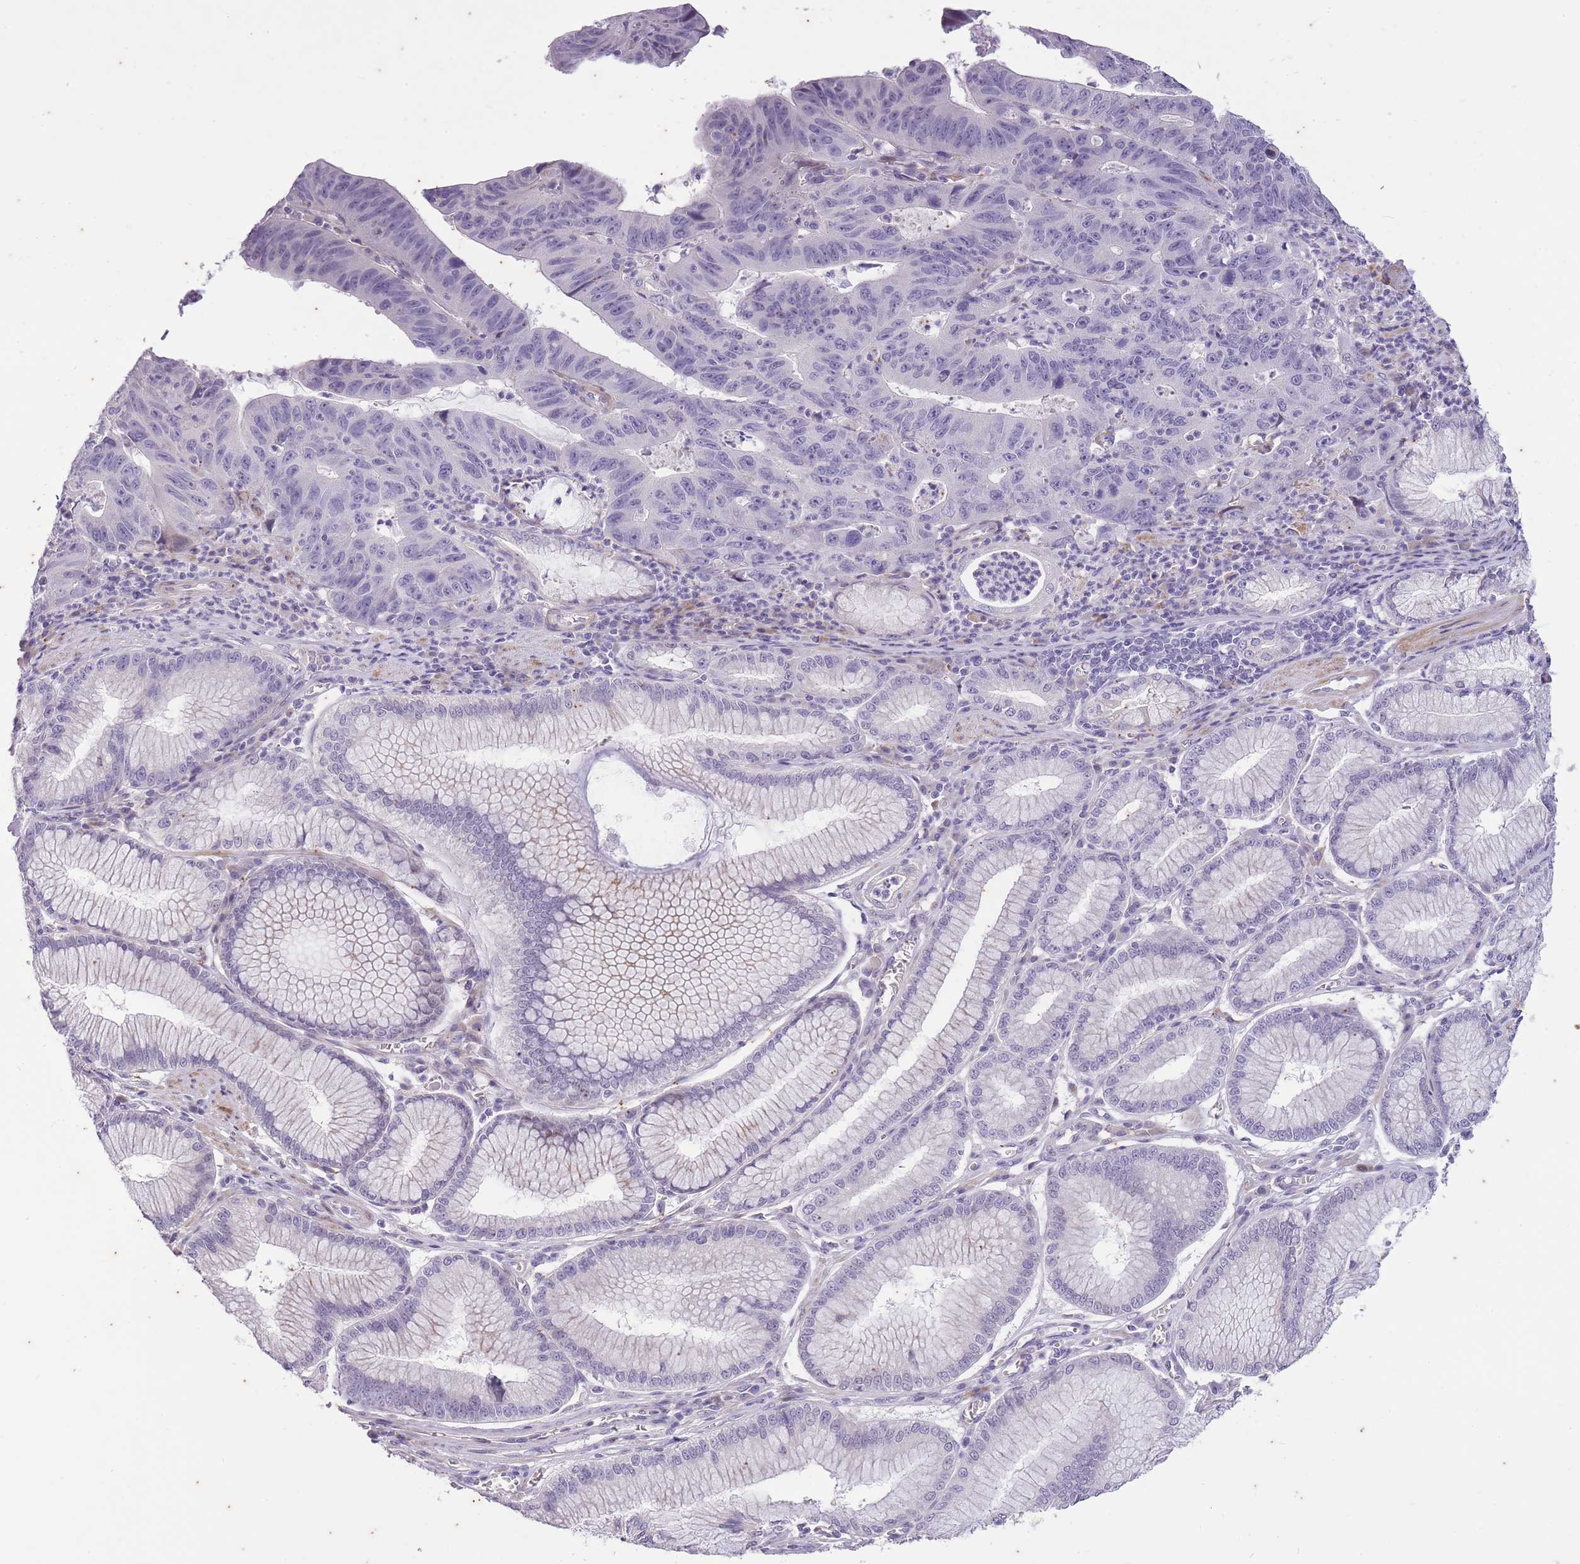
{"staining": {"intensity": "negative", "quantity": "none", "location": "none"}, "tissue": "stomach cancer", "cell_type": "Tumor cells", "image_type": "cancer", "snomed": [{"axis": "morphology", "description": "Adenocarcinoma, NOS"}, {"axis": "topography", "description": "Stomach"}], "caption": "Tumor cells are negative for brown protein staining in stomach cancer.", "gene": "CNTNAP3", "patient": {"sex": "male", "age": 59}}